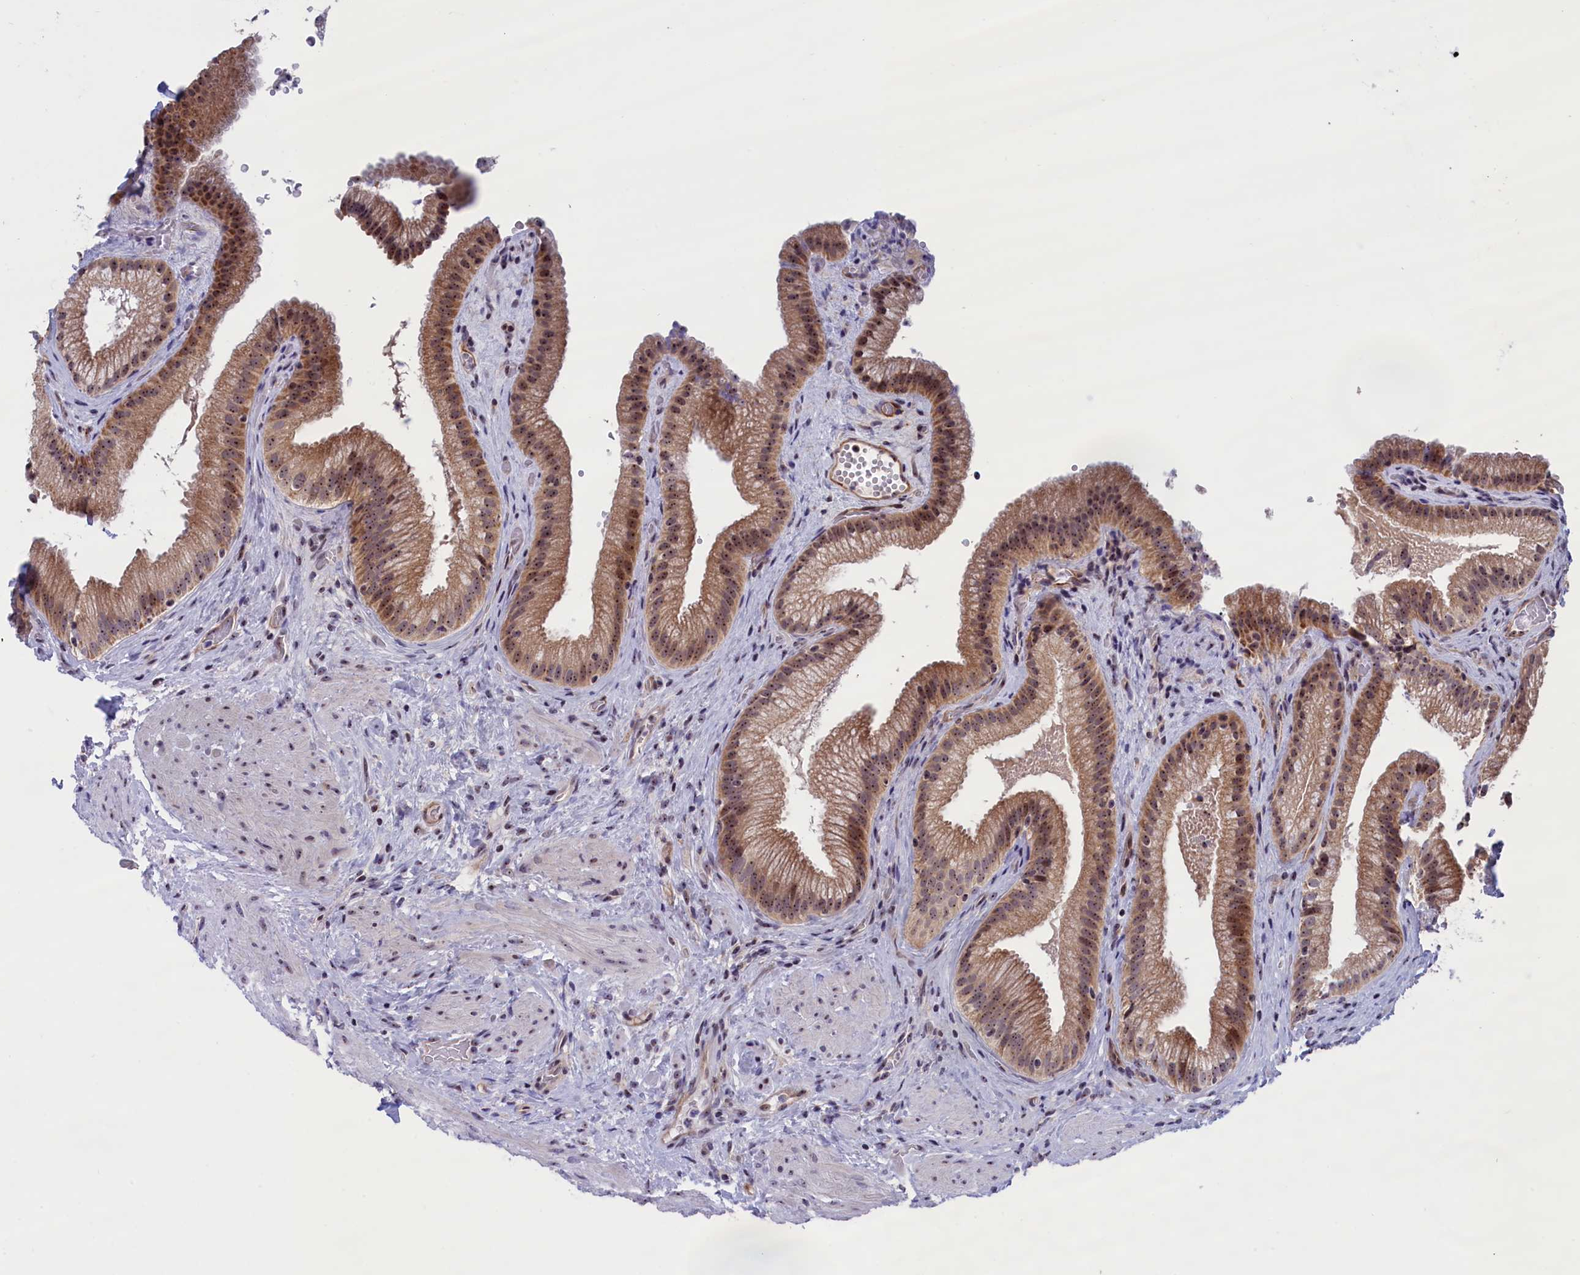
{"staining": {"intensity": "moderate", "quantity": ">75%", "location": "cytoplasmic/membranous,nuclear"}, "tissue": "gallbladder", "cell_type": "Glandular cells", "image_type": "normal", "snomed": [{"axis": "morphology", "description": "Normal tissue, NOS"}, {"axis": "morphology", "description": "Inflammation, NOS"}, {"axis": "topography", "description": "Gallbladder"}], "caption": "DAB immunohistochemical staining of benign gallbladder displays moderate cytoplasmic/membranous,nuclear protein positivity in about >75% of glandular cells.", "gene": "PPAN", "patient": {"sex": "male", "age": 51}}